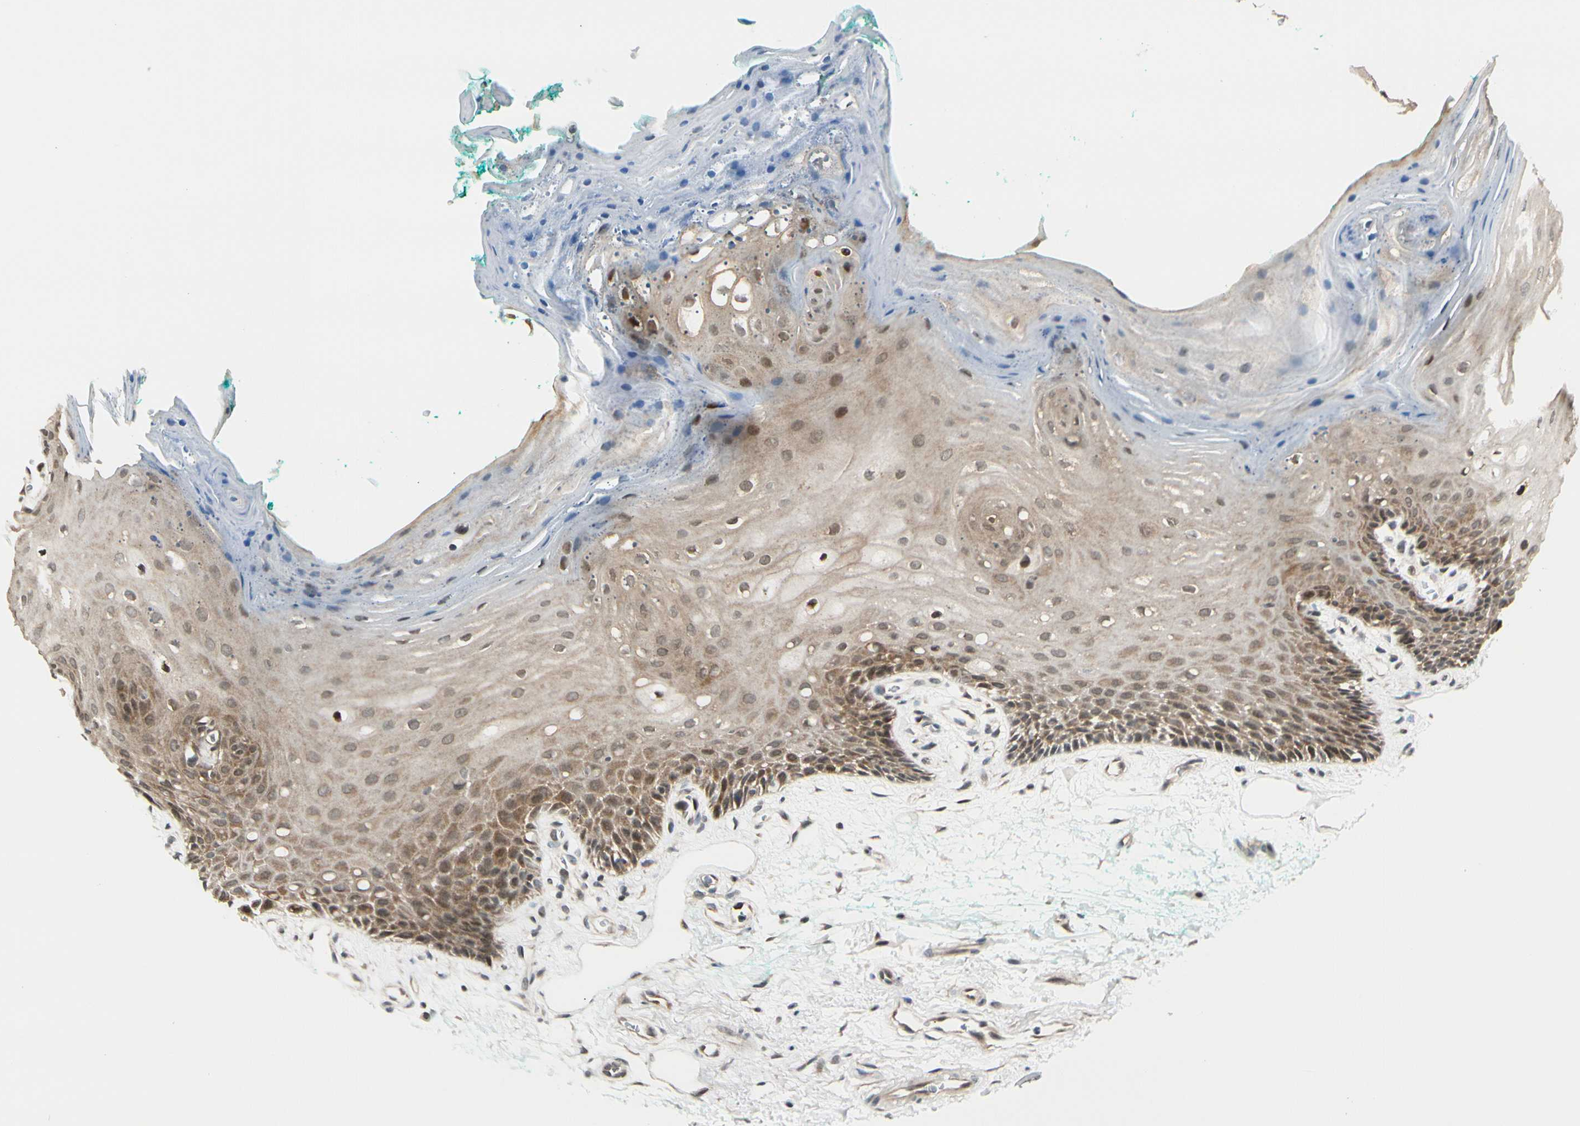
{"staining": {"intensity": "weak", "quantity": ">75%", "location": "cytoplasmic/membranous"}, "tissue": "oral mucosa", "cell_type": "Squamous epithelial cells", "image_type": "normal", "snomed": [{"axis": "morphology", "description": "Normal tissue, NOS"}, {"axis": "topography", "description": "Skeletal muscle"}, {"axis": "topography", "description": "Oral tissue"}, {"axis": "topography", "description": "Peripheral nerve tissue"}], "caption": "The histopathology image demonstrates staining of unremarkable oral mucosa, revealing weak cytoplasmic/membranous protein positivity (brown color) within squamous epithelial cells.", "gene": "BRMS1", "patient": {"sex": "female", "age": 84}}